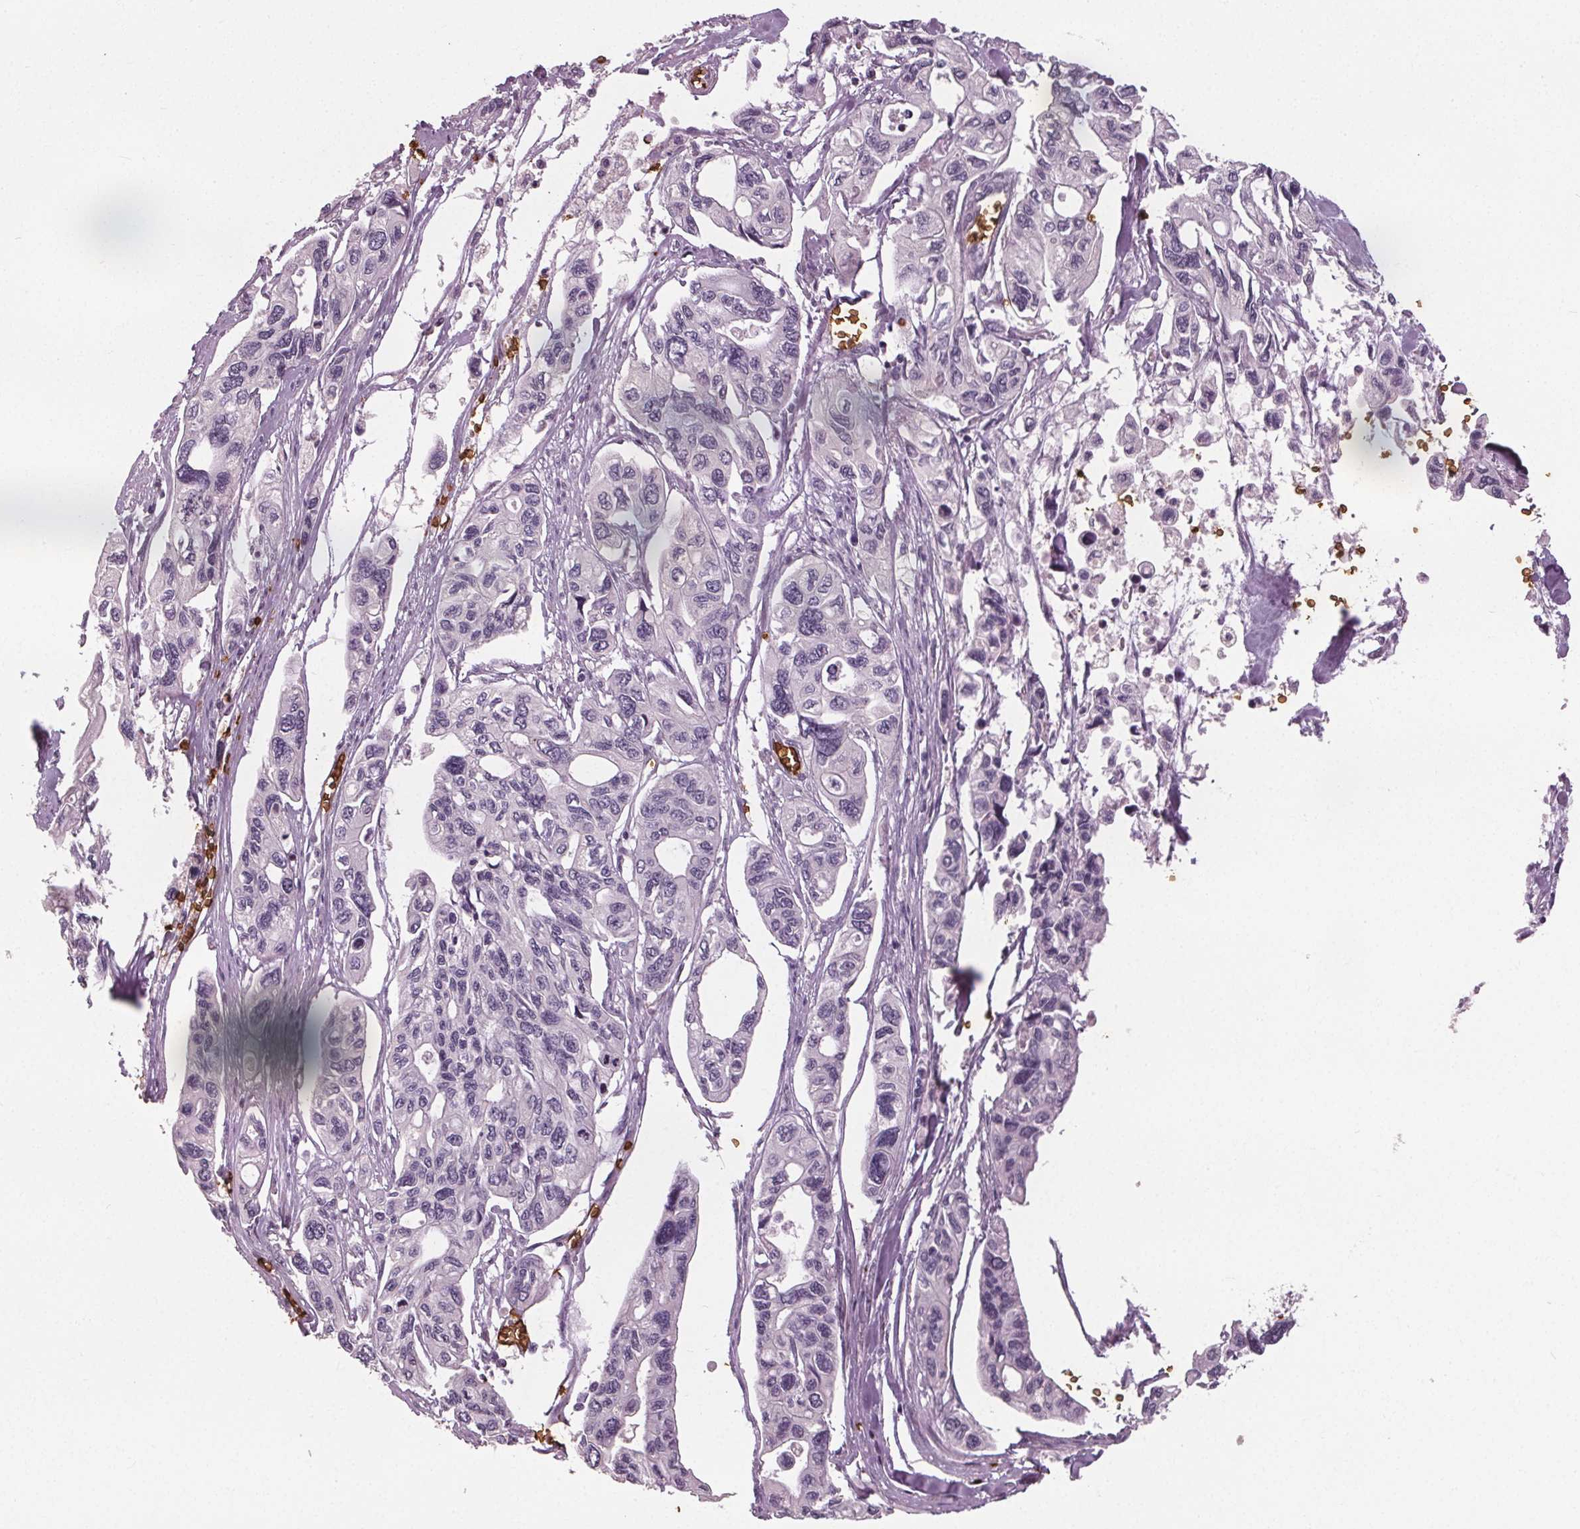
{"staining": {"intensity": "negative", "quantity": "none", "location": "none"}, "tissue": "pancreatic cancer", "cell_type": "Tumor cells", "image_type": "cancer", "snomed": [{"axis": "morphology", "description": "Adenocarcinoma, NOS"}, {"axis": "topography", "description": "Pancreas"}], "caption": "This is an immunohistochemistry micrograph of pancreatic cancer (adenocarcinoma). There is no staining in tumor cells.", "gene": "SLC4A1", "patient": {"sex": "female", "age": 76}}